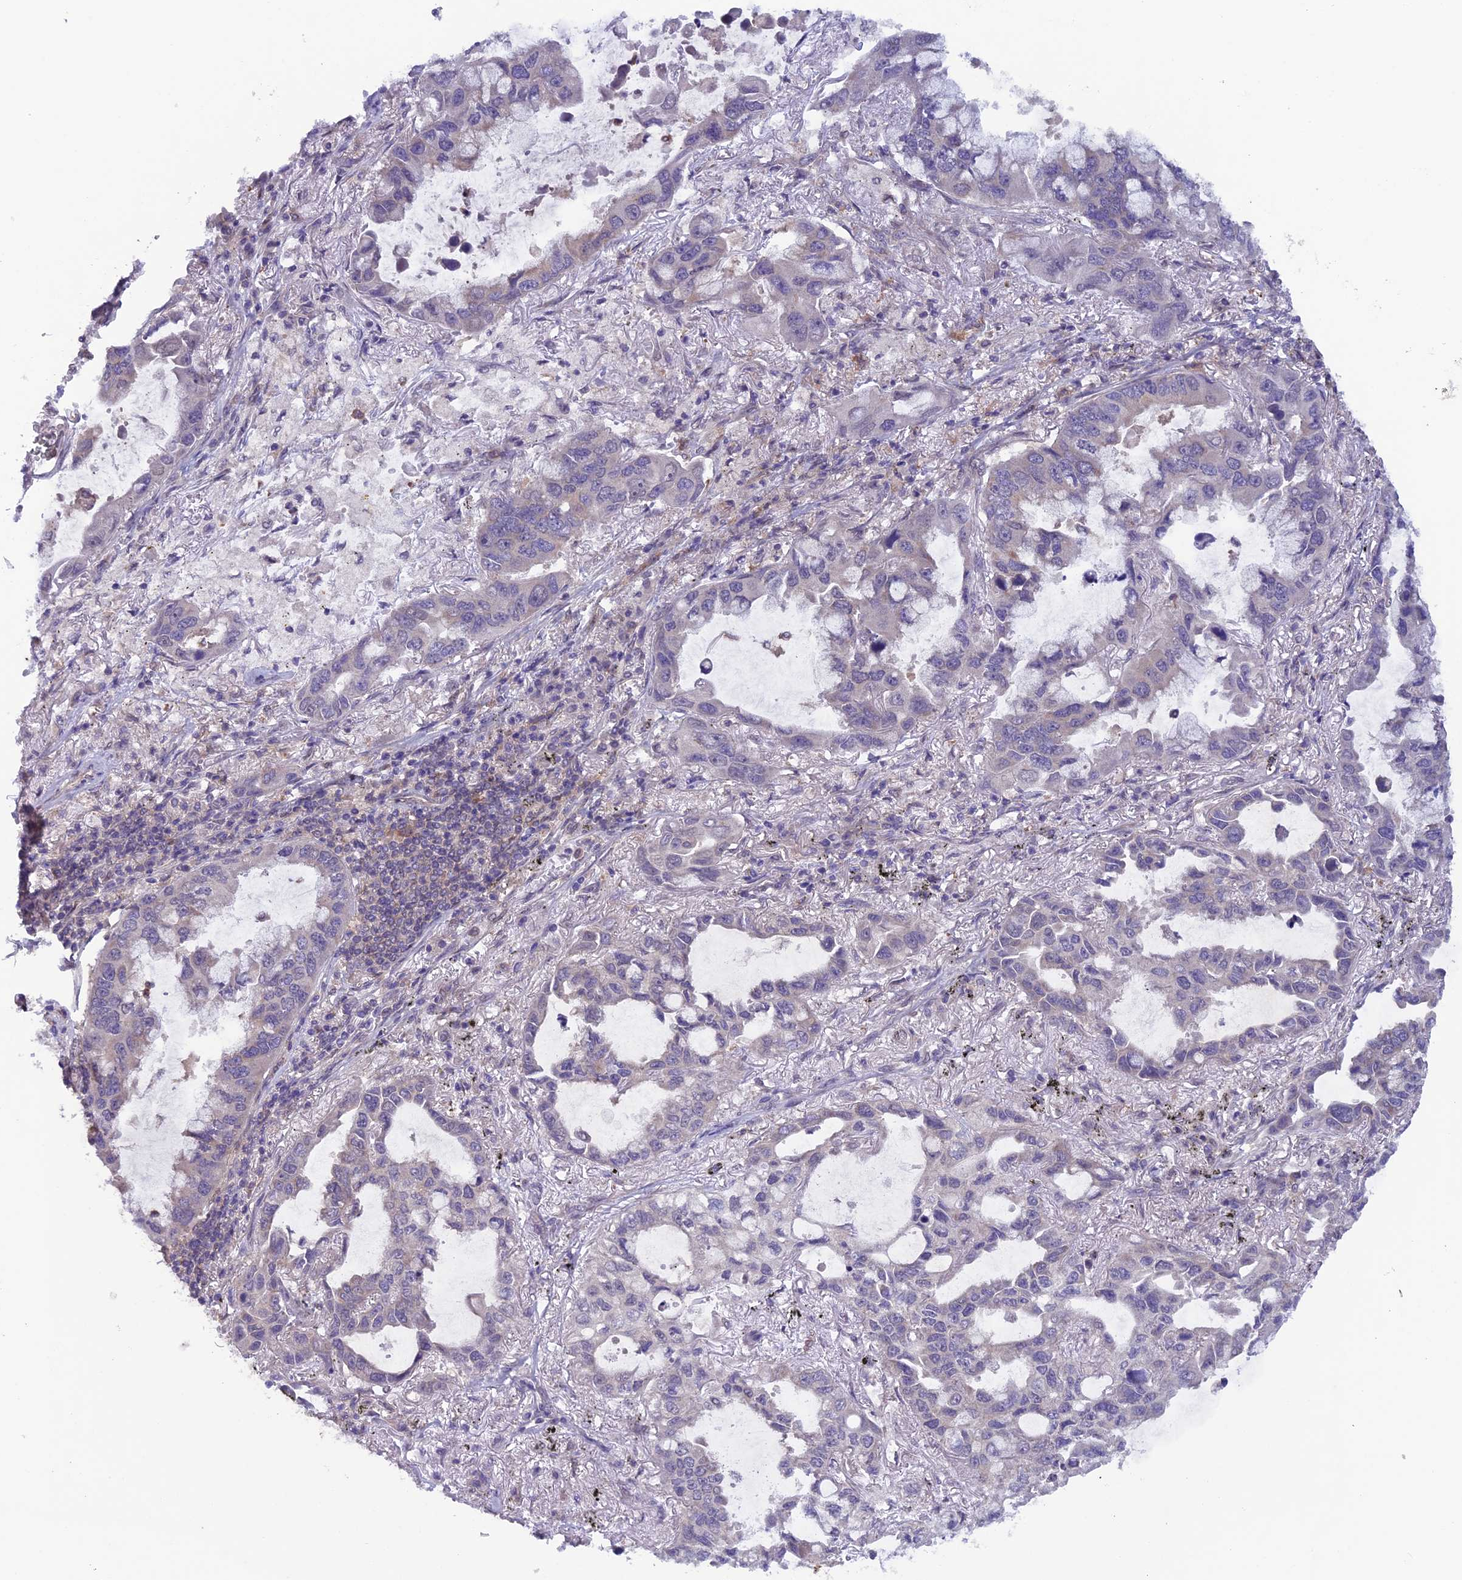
{"staining": {"intensity": "weak", "quantity": "25%-75%", "location": "cytoplasmic/membranous"}, "tissue": "lung cancer", "cell_type": "Tumor cells", "image_type": "cancer", "snomed": [{"axis": "morphology", "description": "Adenocarcinoma, NOS"}, {"axis": "topography", "description": "Lung"}], "caption": "Adenocarcinoma (lung) was stained to show a protein in brown. There is low levels of weak cytoplasmic/membranous expression in about 25%-75% of tumor cells.", "gene": "MAST2", "patient": {"sex": "male", "age": 64}}